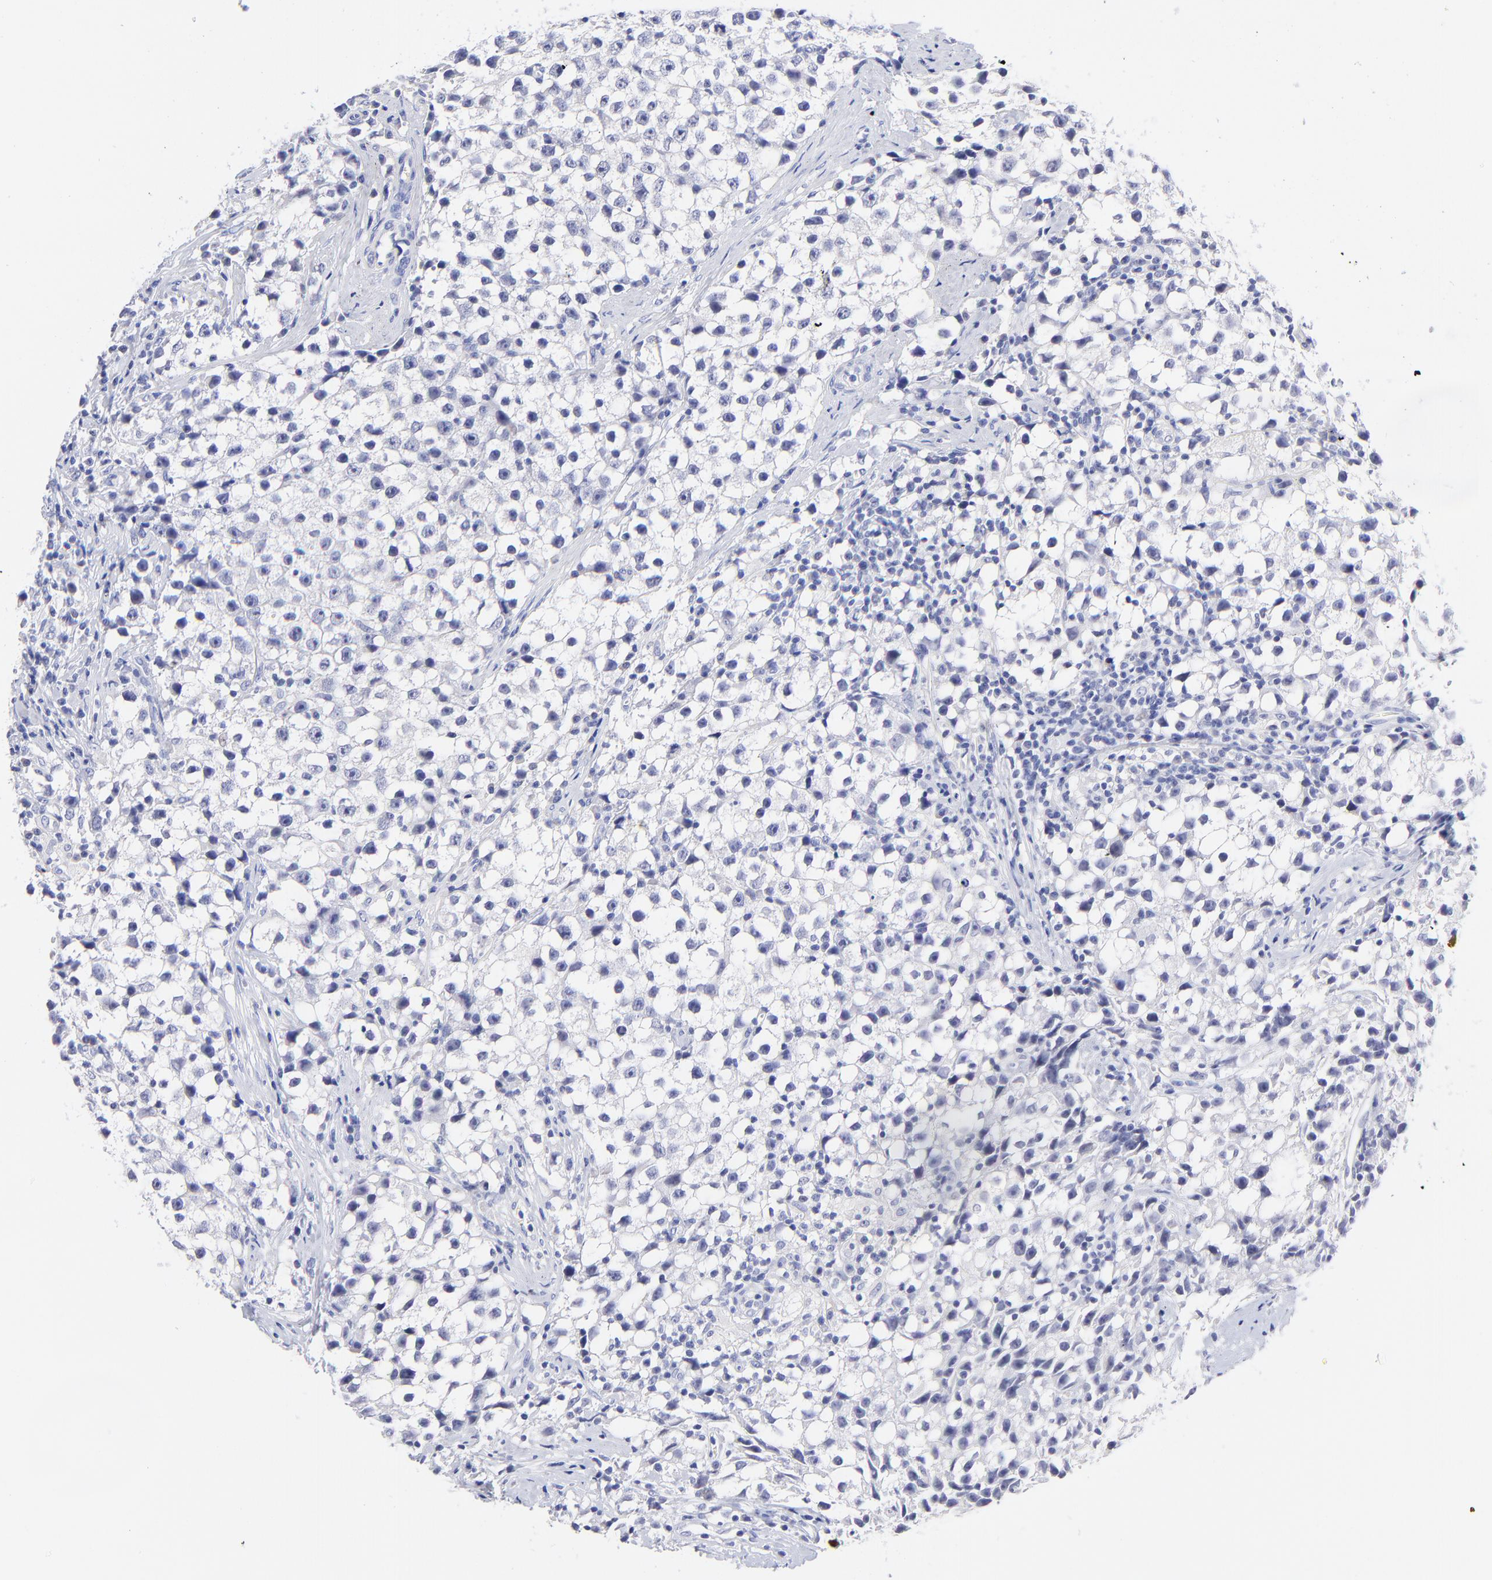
{"staining": {"intensity": "negative", "quantity": "none", "location": "none"}, "tissue": "testis cancer", "cell_type": "Tumor cells", "image_type": "cancer", "snomed": [{"axis": "morphology", "description": "Seminoma, NOS"}, {"axis": "topography", "description": "Testis"}], "caption": "The image displays no significant staining in tumor cells of testis seminoma.", "gene": "RAB3A", "patient": {"sex": "male", "age": 35}}